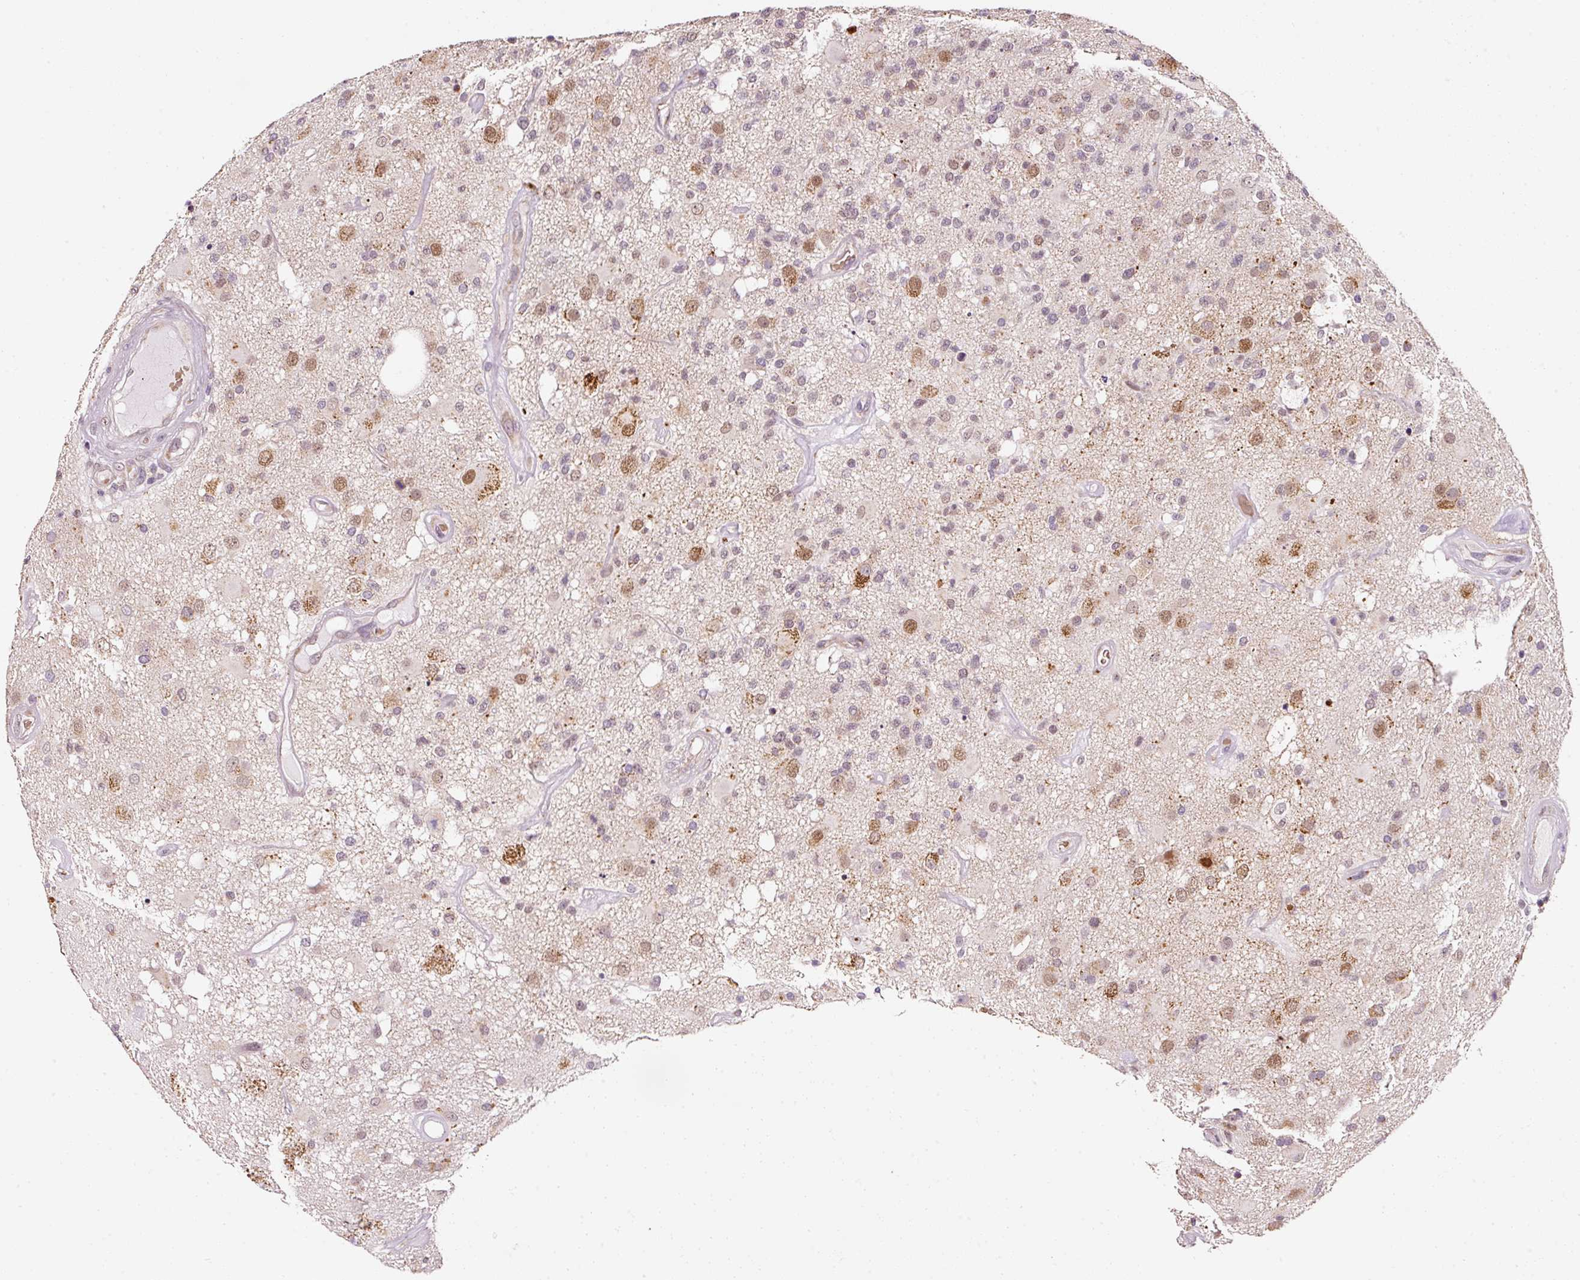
{"staining": {"intensity": "moderate", "quantity": "25%-75%", "location": "cytoplasmic/membranous,nuclear"}, "tissue": "glioma", "cell_type": "Tumor cells", "image_type": "cancer", "snomed": [{"axis": "morphology", "description": "Glioma, malignant, High grade"}, {"axis": "morphology", "description": "Glioblastoma, NOS"}, {"axis": "topography", "description": "Brain"}], "caption": "Protein staining shows moderate cytoplasmic/membranous and nuclear staining in approximately 25%-75% of tumor cells in glioblastoma. (Brightfield microscopy of DAB IHC at high magnification).", "gene": "ZNF460", "patient": {"sex": "male", "age": 60}}